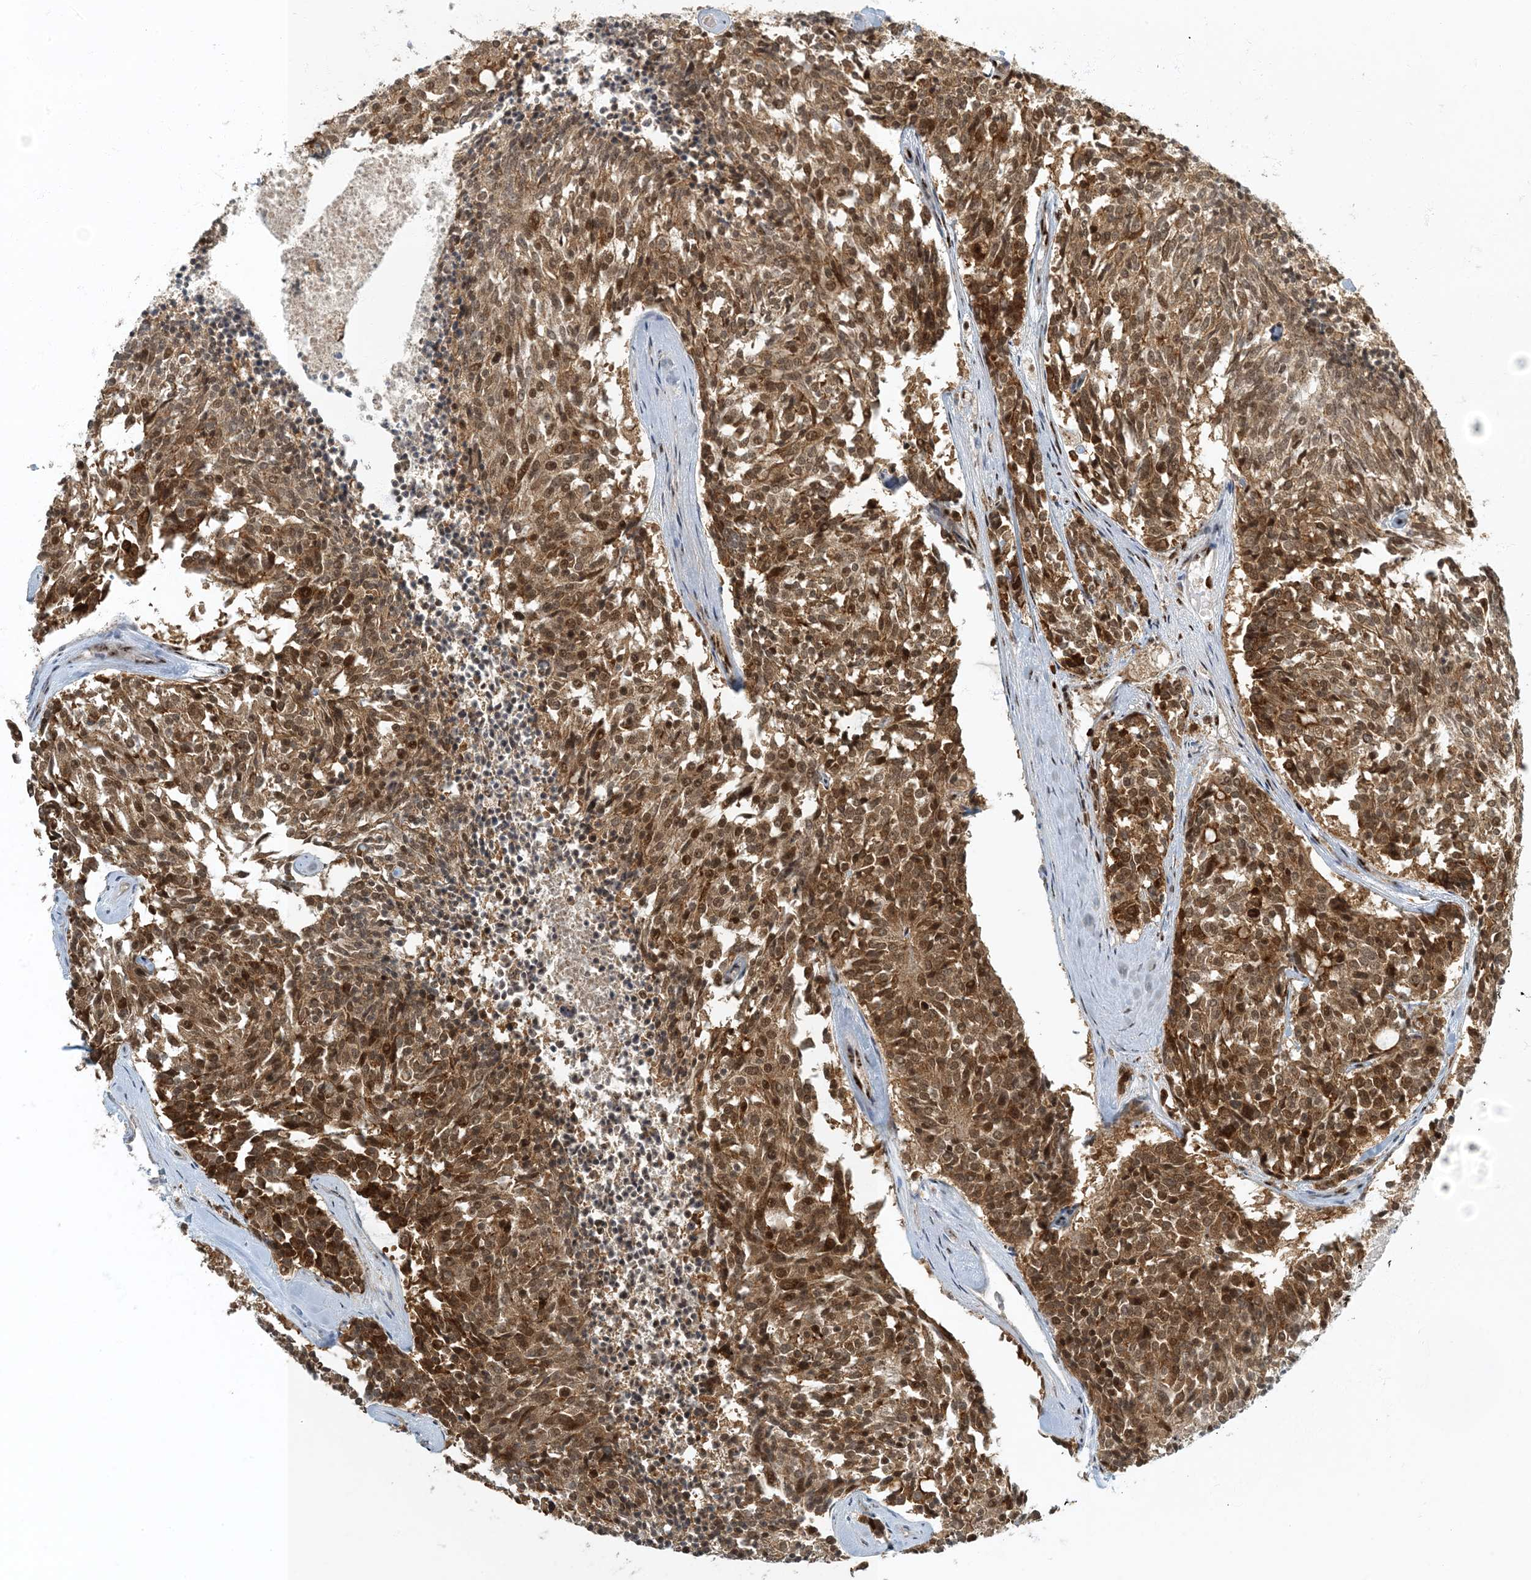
{"staining": {"intensity": "moderate", "quantity": ">75%", "location": "cytoplasmic/membranous,nuclear"}, "tissue": "carcinoid", "cell_type": "Tumor cells", "image_type": "cancer", "snomed": [{"axis": "morphology", "description": "Carcinoid, malignant, NOS"}, {"axis": "topography", "description": "Pancreas"}], "caption": "Protein staining shows moderate cytoplasmic/membranous and nuclear positivity in about >75% of tumor cells in carcinoid.", "gene": "MBD1", "patient": {"sex": "female", "age": 54}}